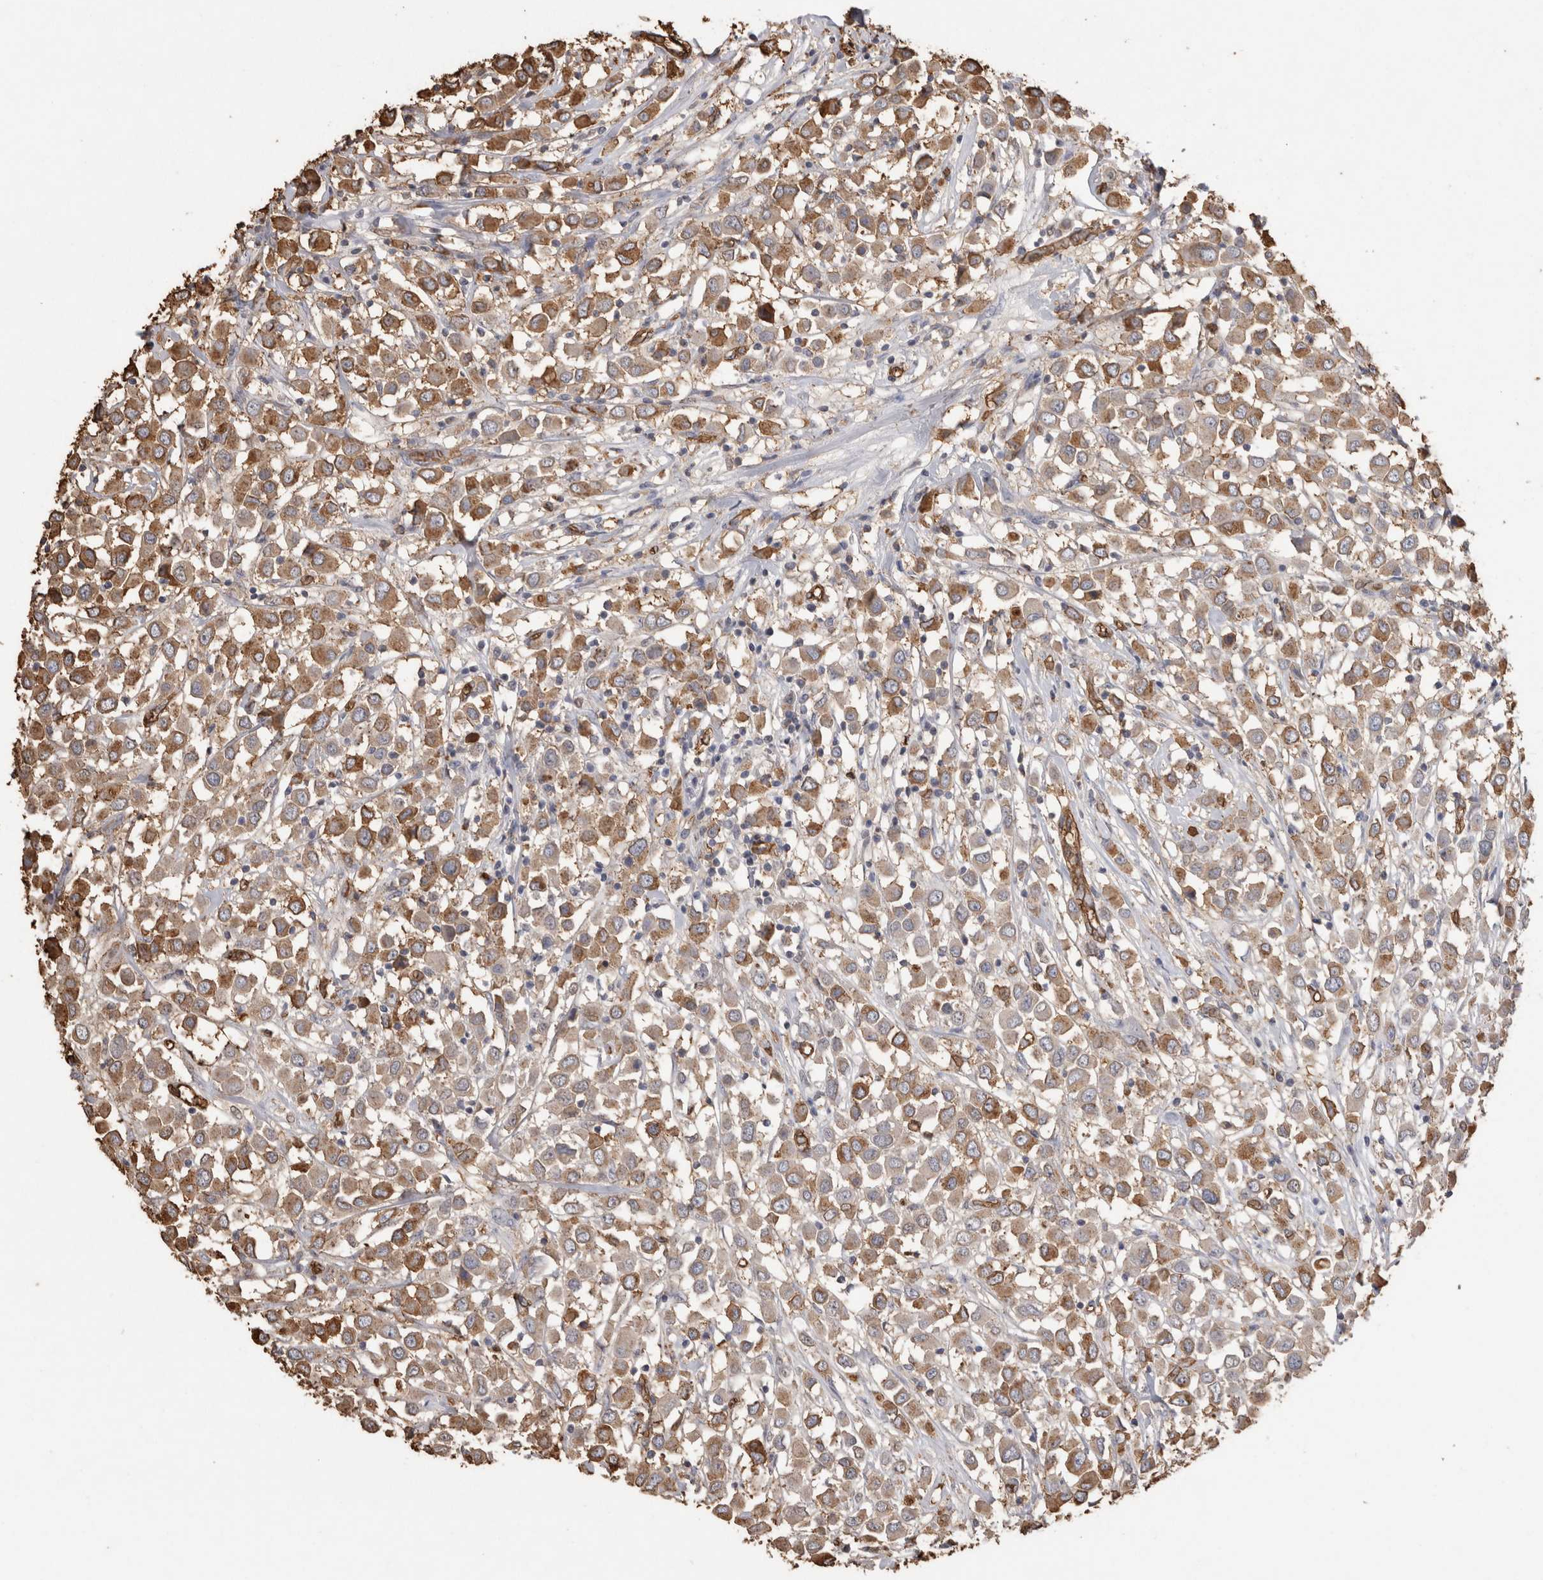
{"staining": {"intensity": "moderate", "quantity": "25%-75%", "location": "cytoplasmic/membranous"}, "tissue": "breast cancer", "cell_type": "Tumor cells", "image_type": "cancer", "snomed": [{"axis": "morphology", "description": "Duct carcinoma"}, {"axis": "topography", "description": "Breast"}], "caption": "About 25%-75% of tumor cells in human breast infiltrating ductal carcinoma exhibit moderate cytoplasmic/membranous protein expression as visualized by brown immunohistochemical staining.", "gene": "IL17RC", "patient": {"sex": "female", "age": 61}}